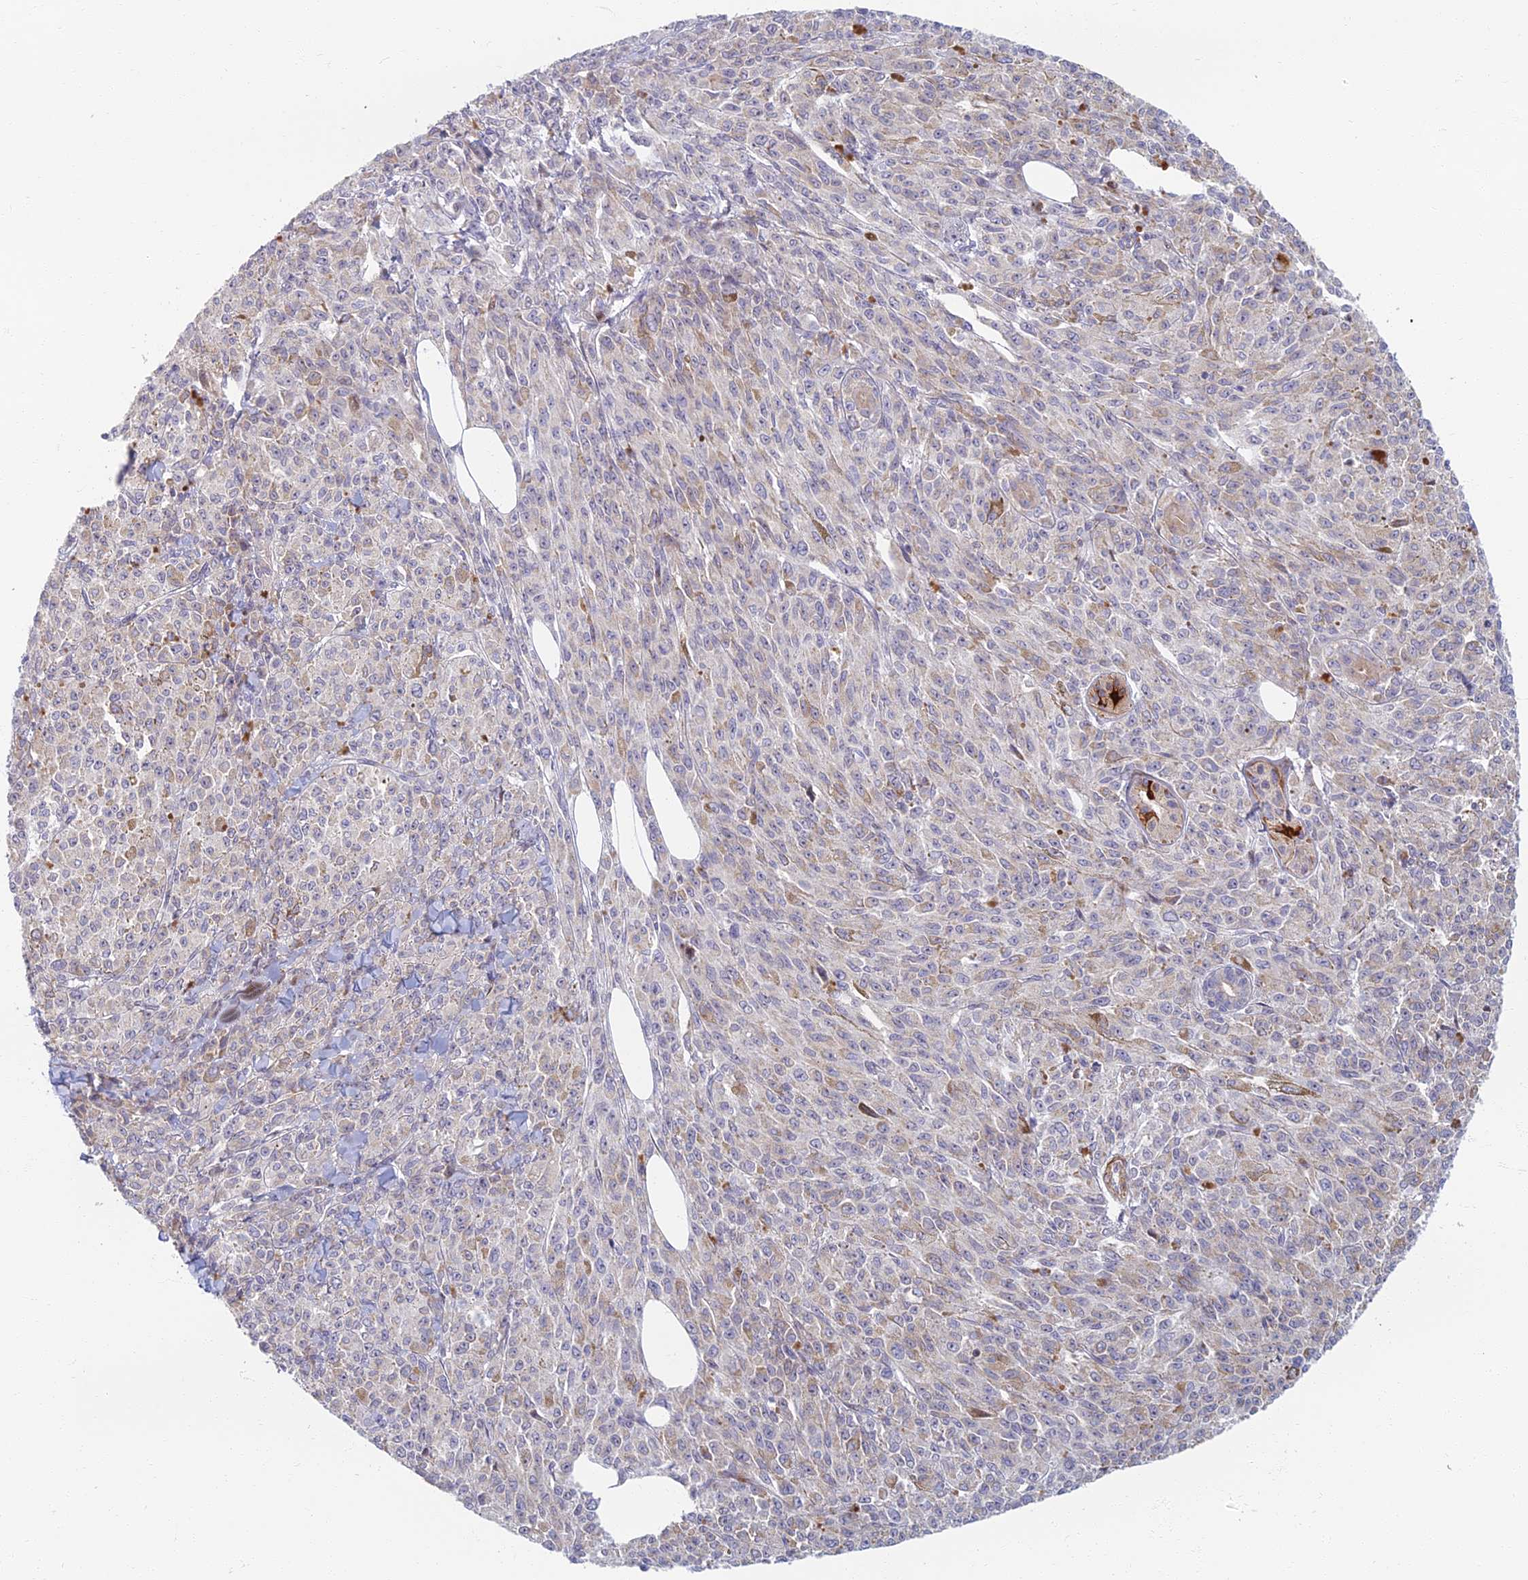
{"staining": {"intensity": "weak", "quantity": "<25%", "location": "cytoplasmic/membranous"}, "tissue": "melanoma", "cell_type": "Tumor cells", "image_type": "cancer", "snomed": [{"axis": "morphology", "description": "Malignant melanoma, NOS"}, {"axis": "topography", "description": "Skin"}], "caption": "This is a micrograph of immunohistochemistry (IHC) staining of malignant melanoma, which shows no positivity in tumor cells.", "gene": "C15orf40", "patient": {"sex": "female", "age": 52}}